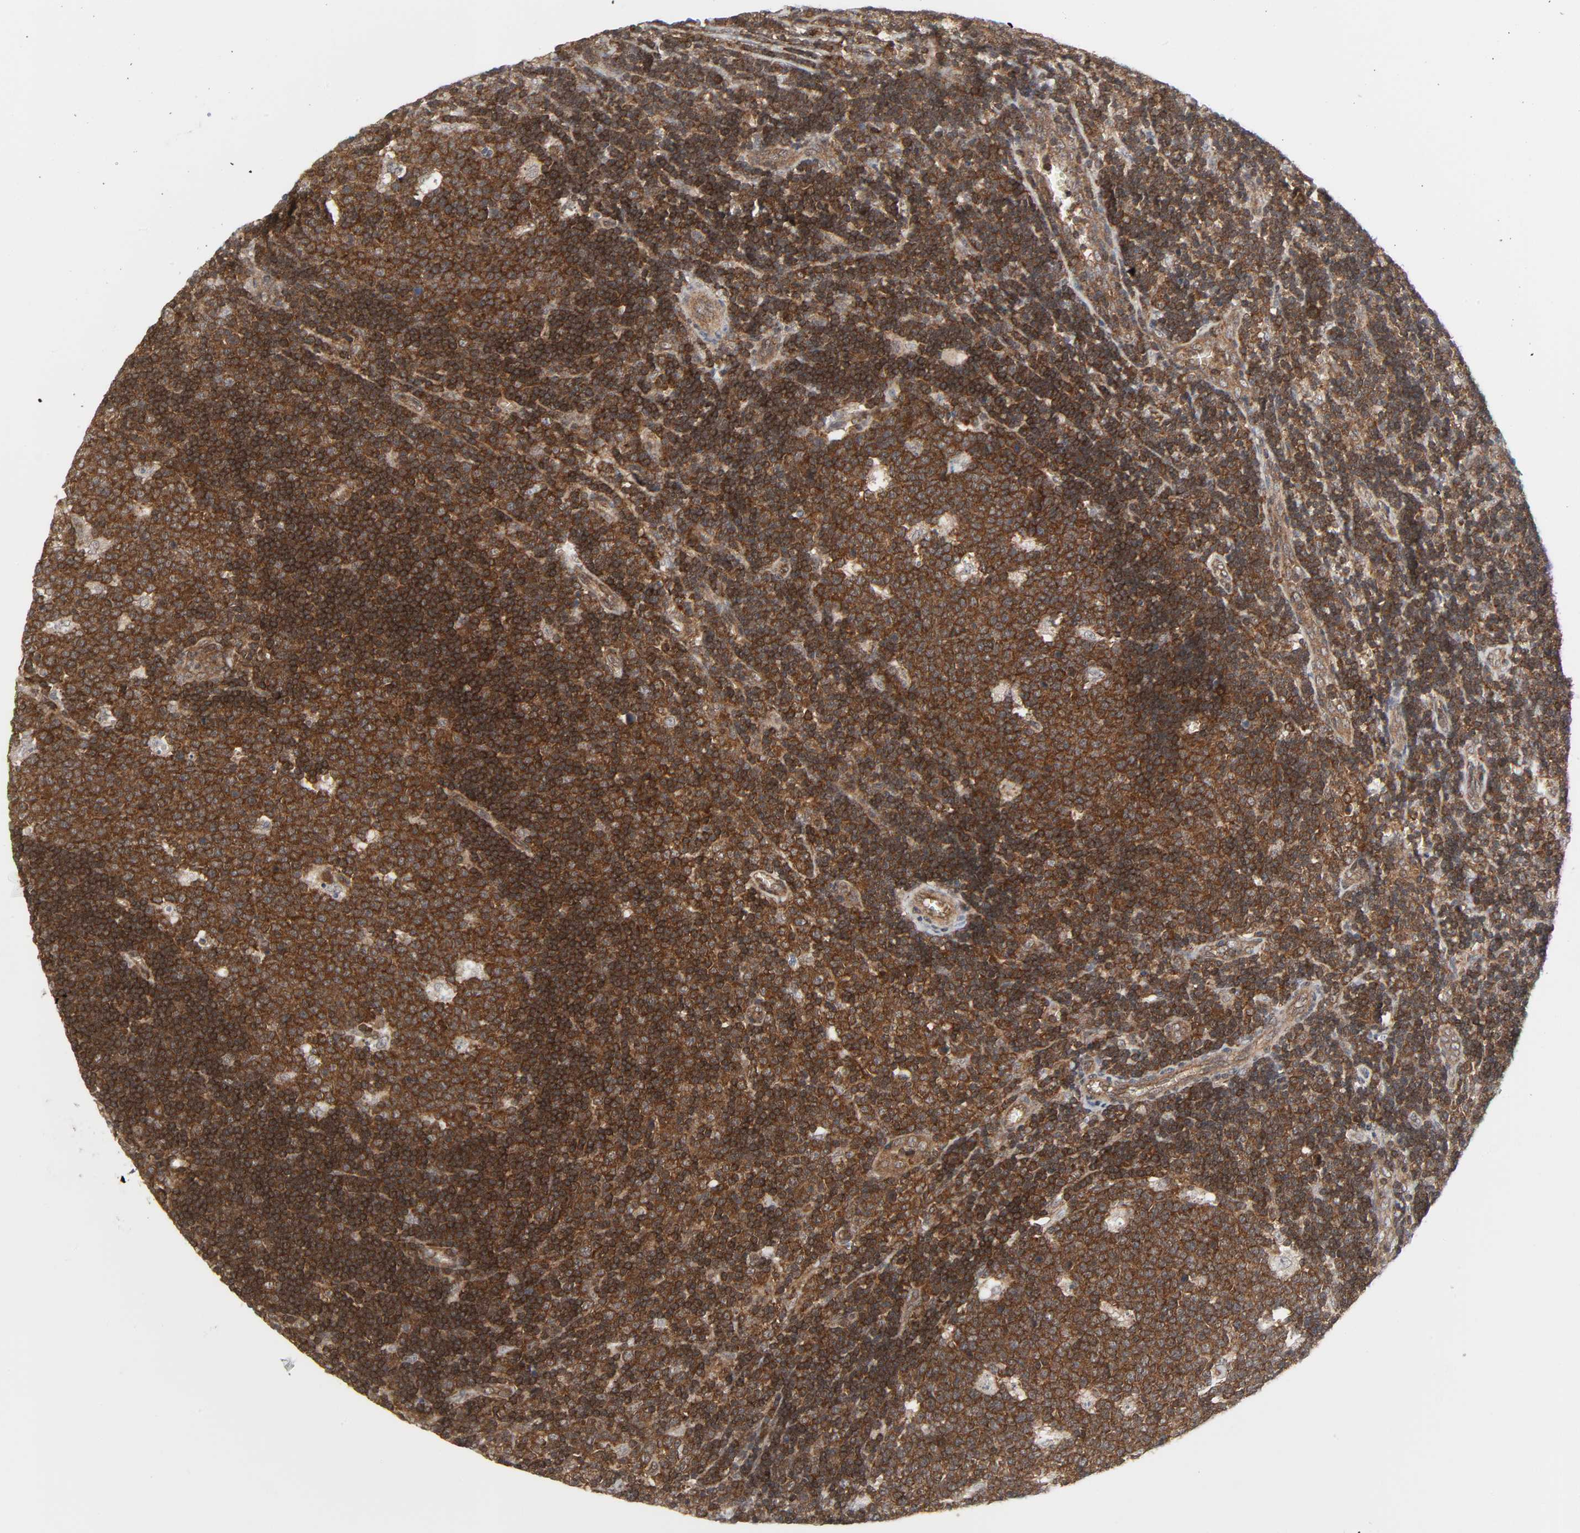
{"staining": {"intensity": "strong", "quantity": ">75%", "location": "cytoplasmic/membranous"}, "tissue": "lymph node", "cell_type": "Germinal center cells", "image_type": "normal", "snomed": [{"axis": "morphology", "description": "Normal tissue, NOS"}, {"axis": "topography", "description": "Lymph node"}, {"axis": "topography", "description": "Salivary gland"}], "caption": "Human lymph node stained with a protein marker exhibits strong staining in germinal center cells.", "gene": "GSK3A", "patient": {"sex": "male", "age": 8}}